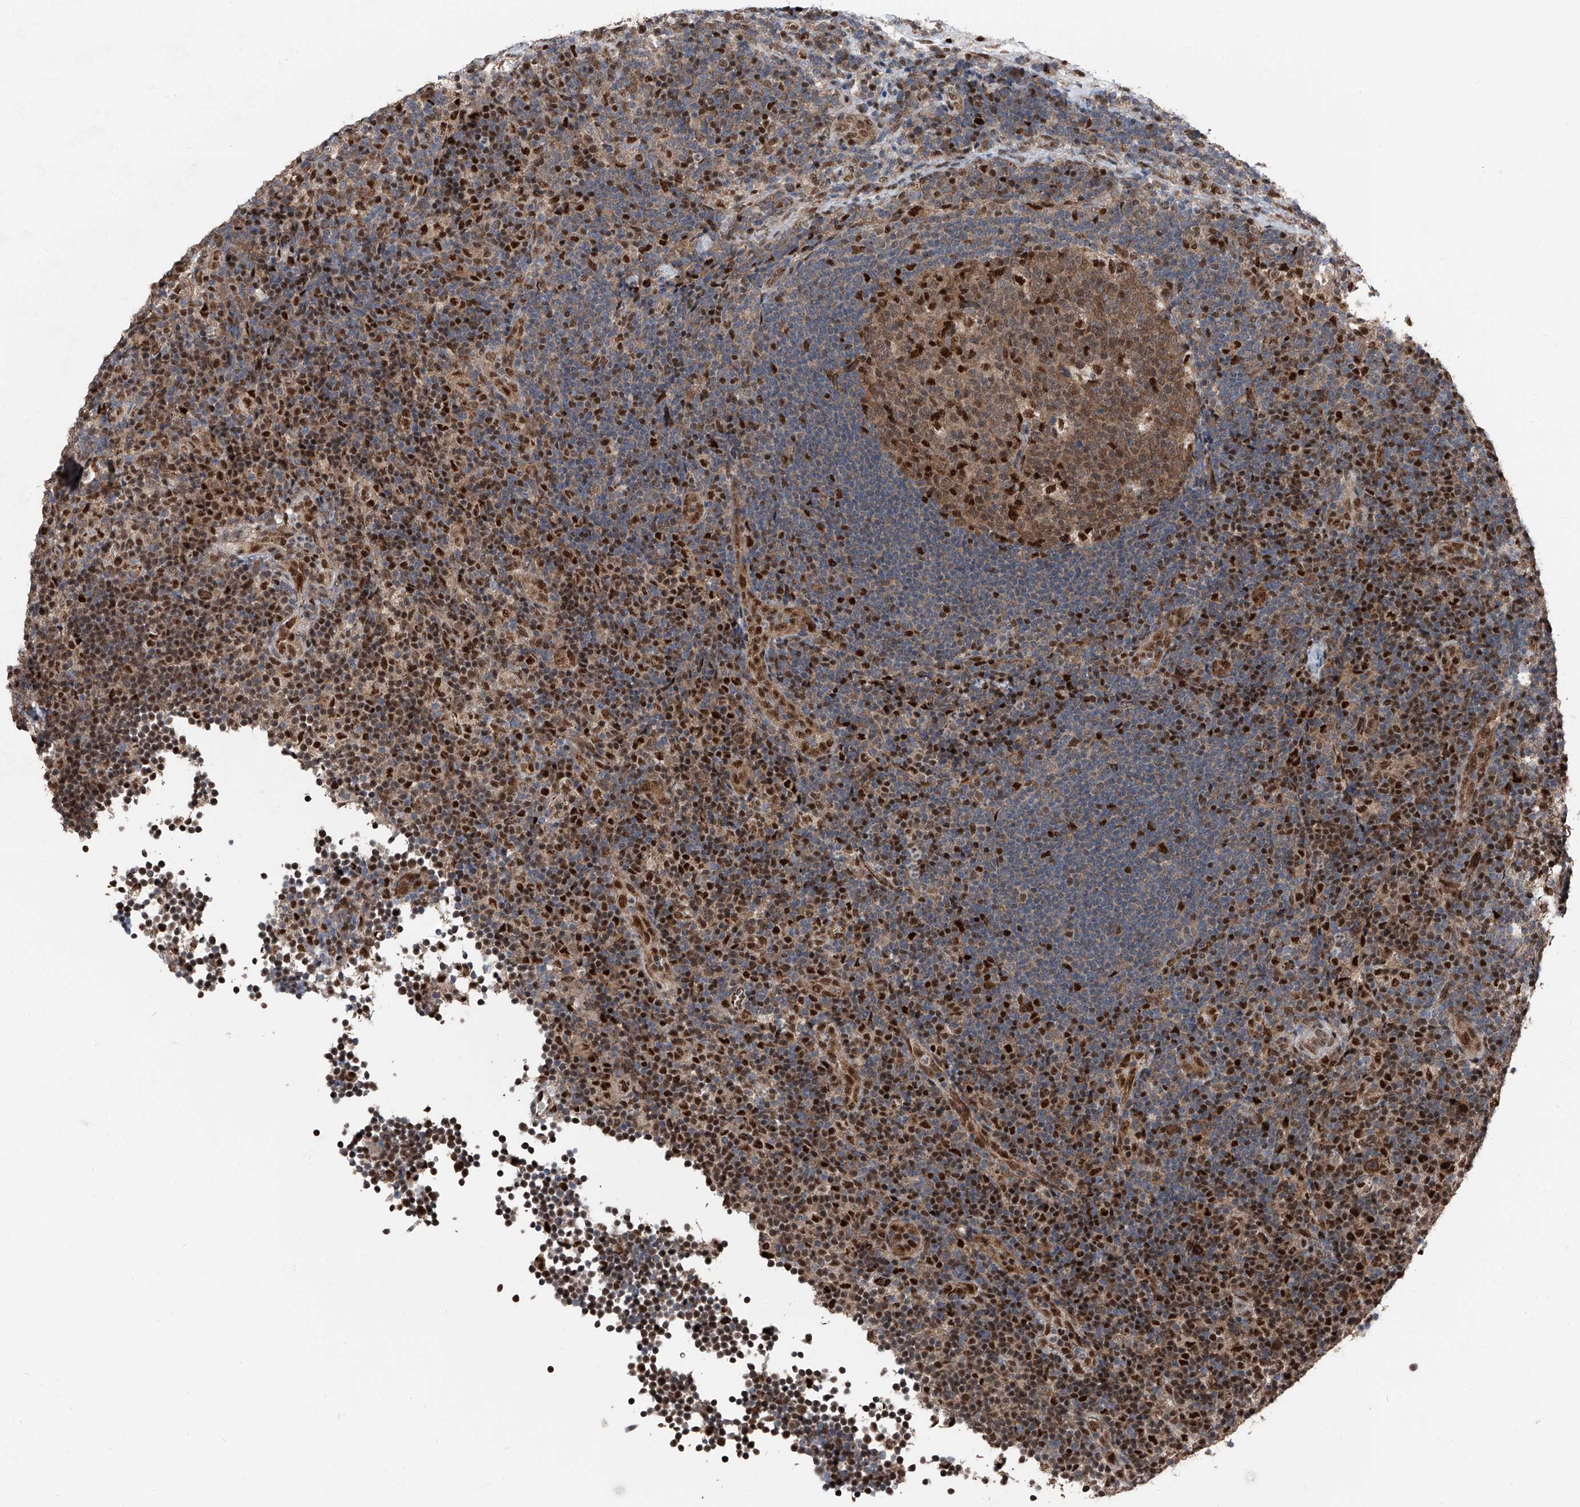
{"staining": {"intensity": "moderate", "quantity": ">75%", "location": "cytoplasmic/membranous,nuclear"}, "tissue": "lymph node", "cell_type": "Germinal center cells", "image_type": "normal", "snomed": [{"axis": "morphology", "description": "Normal tissue, NOS"}, {"axis": "topography", "description": "Lymph node"}], "caption": "Immunohistochemistry (IHC) staining of normal lymph node, which shows medium levels of moderate cytoplasmic/membranous,nuclear expression in about >75% of germinal center cells indicating moderate cytoplasmic/membranous,nuclear protein staining. The staining was performed using DAB (brown) for protein detection and nuclei were counterstained in hematoxylin (blue).", "gene": "FKBP5", "patient": {"sex": "female", "age": 22}}